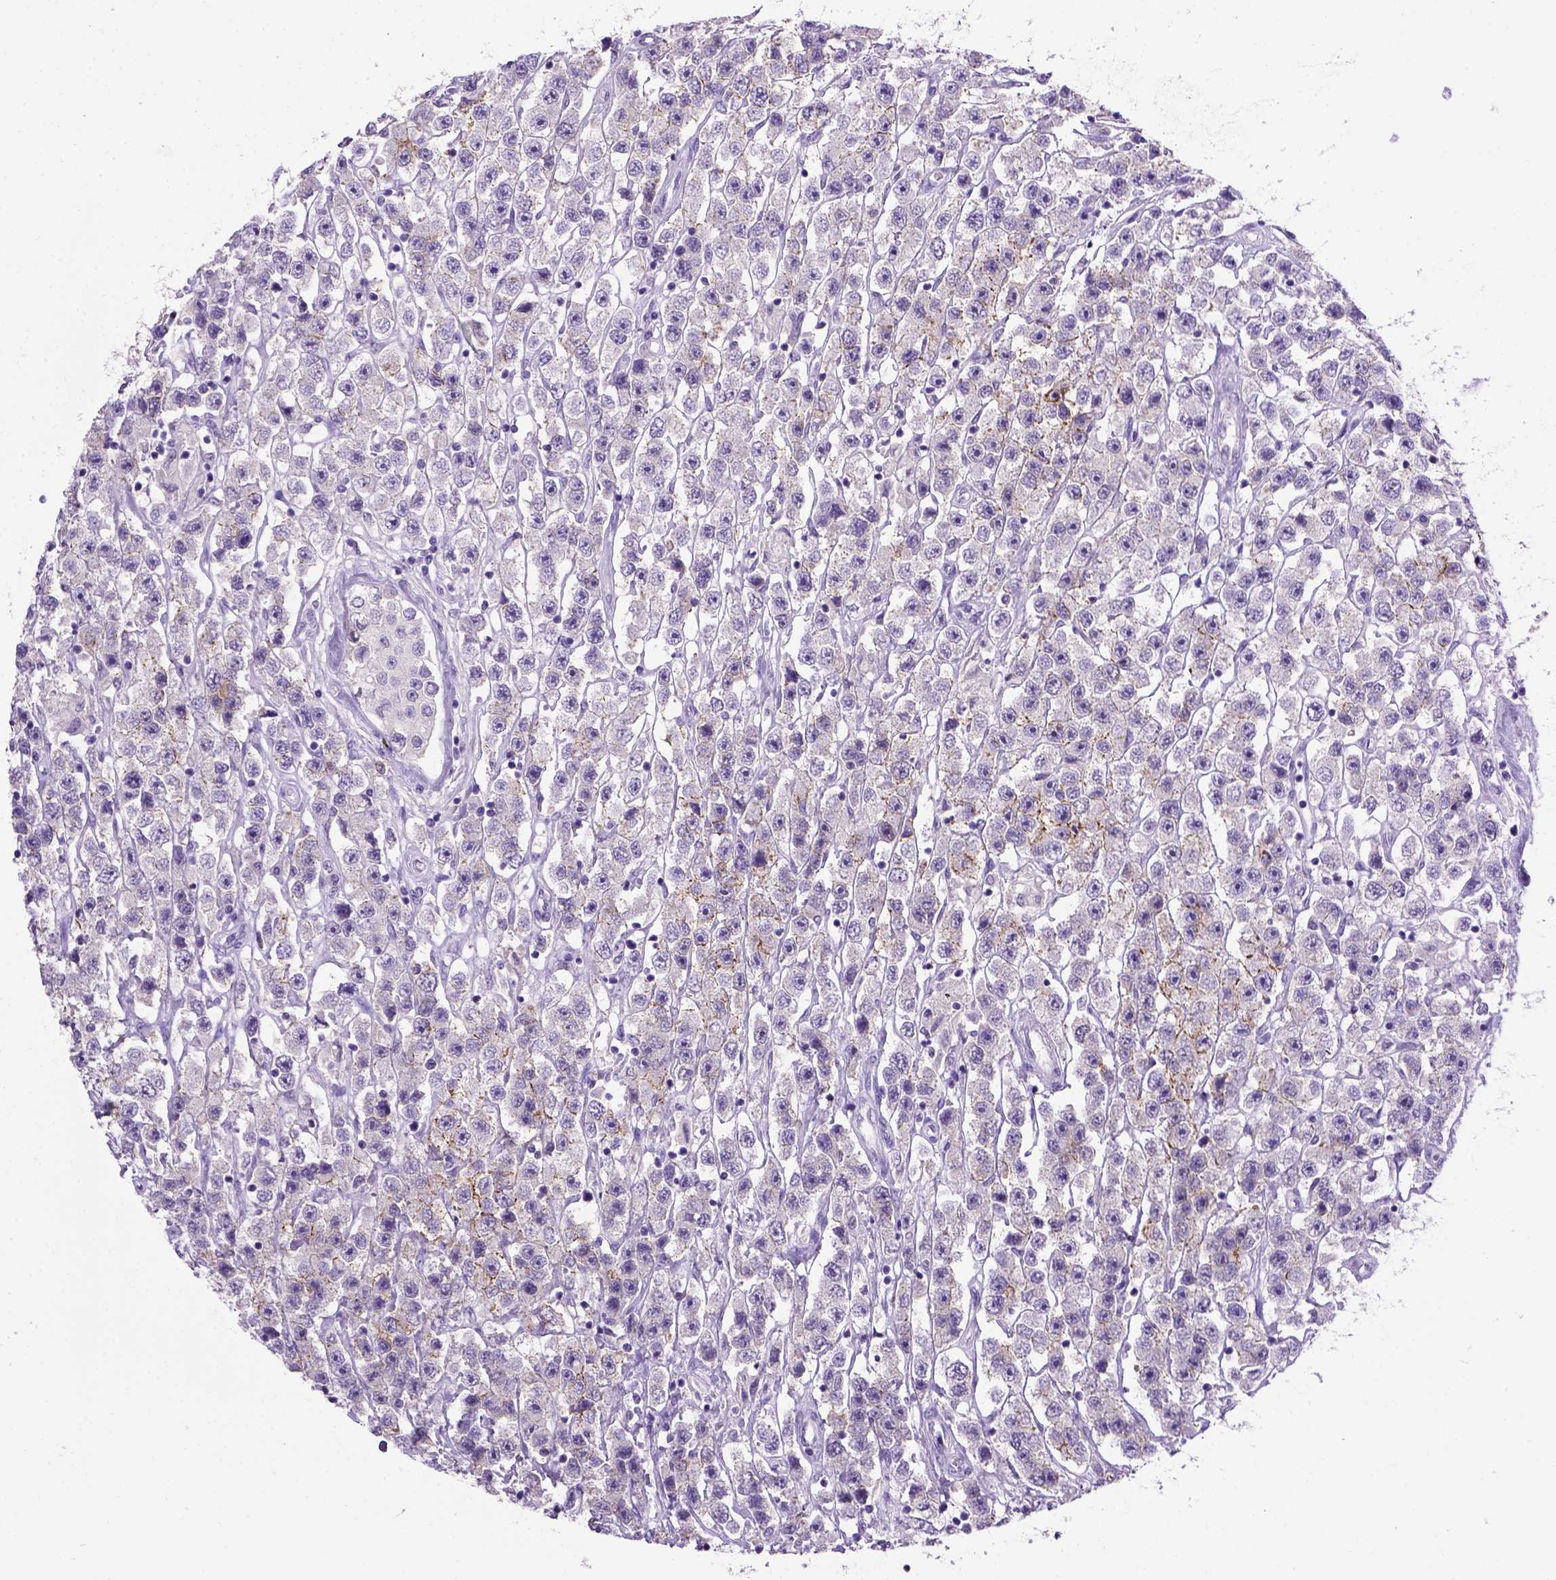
{"staining": {"intensity": "negative", "quantity": "none", "location": "none"}, "tissue": "testis cancer", "cell_type": "Tumor cells", "image_type": "cancer", "snomed": [{"axis": "morphology", "description": "Seminoma, NOS"}, {"axis": "topography", "description": "Testis"}], "caption": "A high-resolution histopathology image shows immunohistochemistry (IHC) staining of testis cancer (seminoma), which displays no significant expression in tumor cells. (Stains: DAB (3,3'-diaminobenzidine) immunohistochemistry (IHC) with hematoxylin counter stain, Microscopy: brightfield microscopy at high magnification).", "gene": "CDH1", "patient": {"sex": "male", "age": 45}}